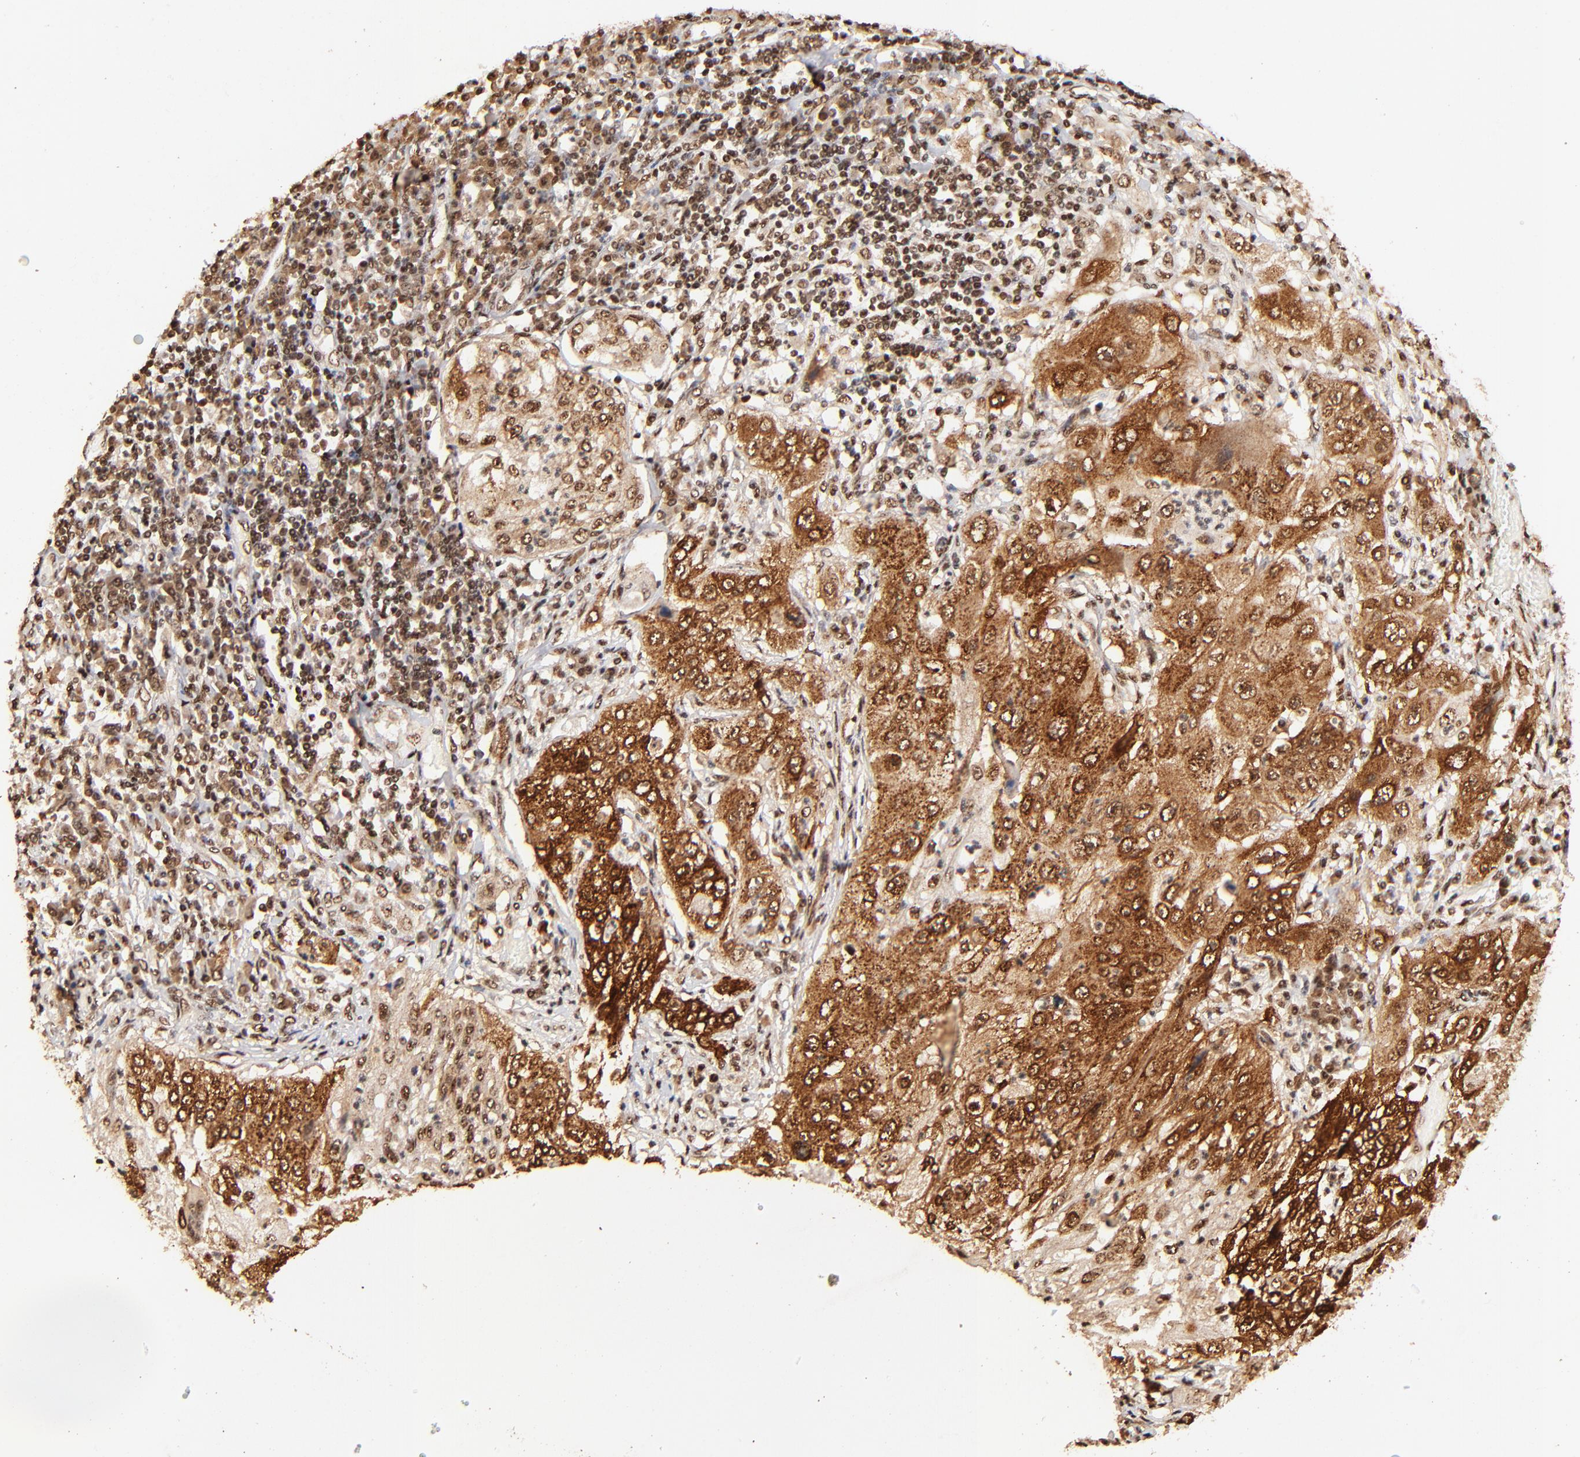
{"staining": {"intensity": "strong", "quantity": ">75%", "location": "cytoplasmic/membranous,nuclear"}, "tissue": "lung cancer", "cell_type": "Tumor cells", "image_type": "cancer", "snomed": [{"axis": "morphology", "description": "Inflammation, NOS"}, {"axis": "morphology", "description": "Squamous cell carcinoma, NOS"}, {"axis": "topography", "description": "Lymph node"}, {"axis": "topography", "description": "Soft tissue"}, {"axis": "topography", "description": "Lung"}], "caption": "High-power microscopy captured an immunohistochemistry (IHC) histopathology image of lung cancer (squamous cell carcinoma), revealing strong cytoplasmic/membranous and nuclear staining in about >75% of tumor cells.", "gene": "MED12", "patient": {"sex": "male", "age": 66}}